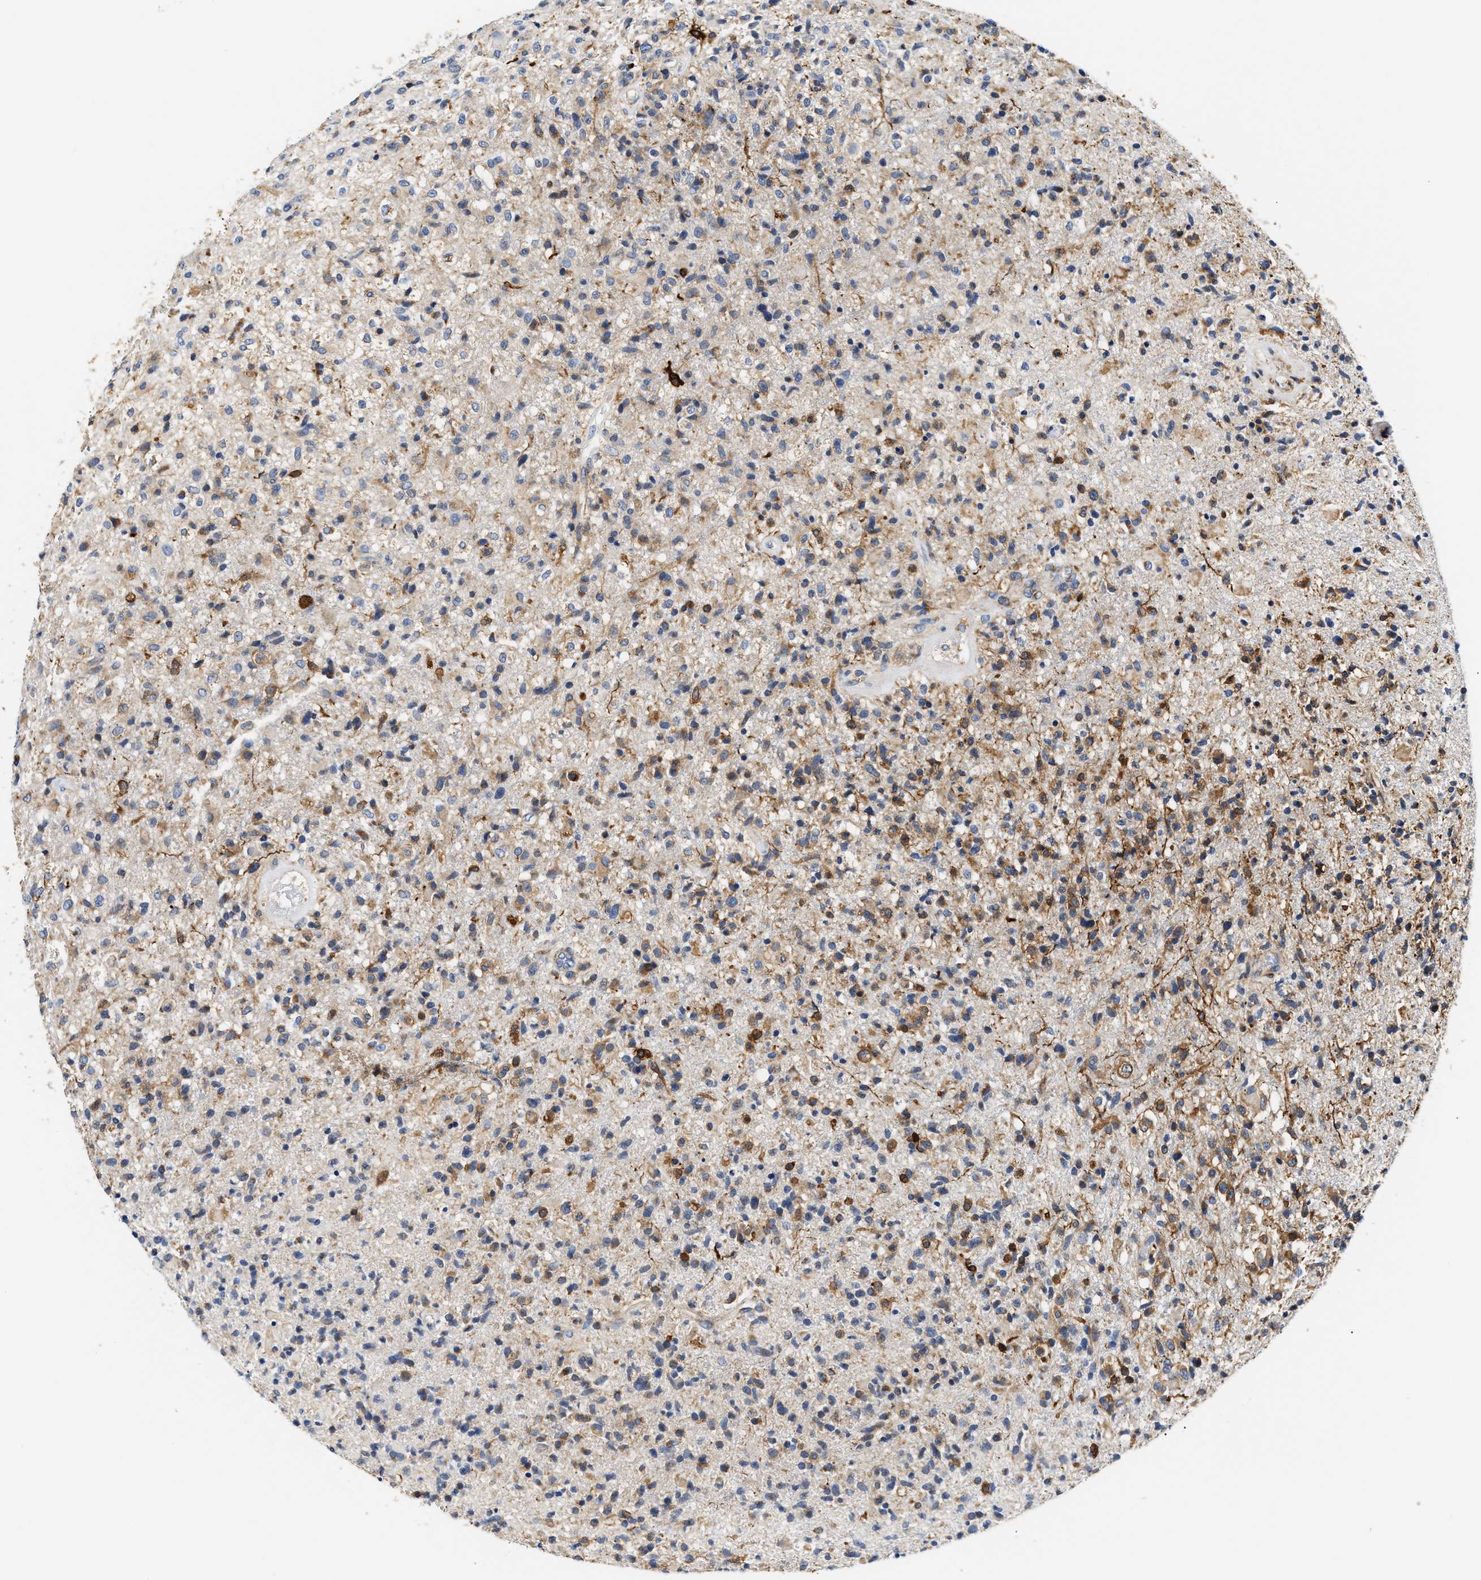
{"staining": {"intensity": "moderate", "quantity": "25%-75%", "location": "cytoplasmic/membranous"}, "tissue": "glioma", "cell_type": "Tumor cells", "image_type": "cancer", "snomed": [{"axis": "morphology", "description": "Glioma, malignant, High grade"}, {"axis": "topography", "description": "Brain"}], "caption": "Immunohistochemistry of glioma exhibits medium levels of moderate cytoplasmic/membranous staining in about 25%-75% of tumor cells. (Stains: DAB in brown, nuclei in blue, Microscopy: brightfield microscopy at high magnification).", "gene": "ACADVL", "patient": {"sex": "male", "age": 72}}